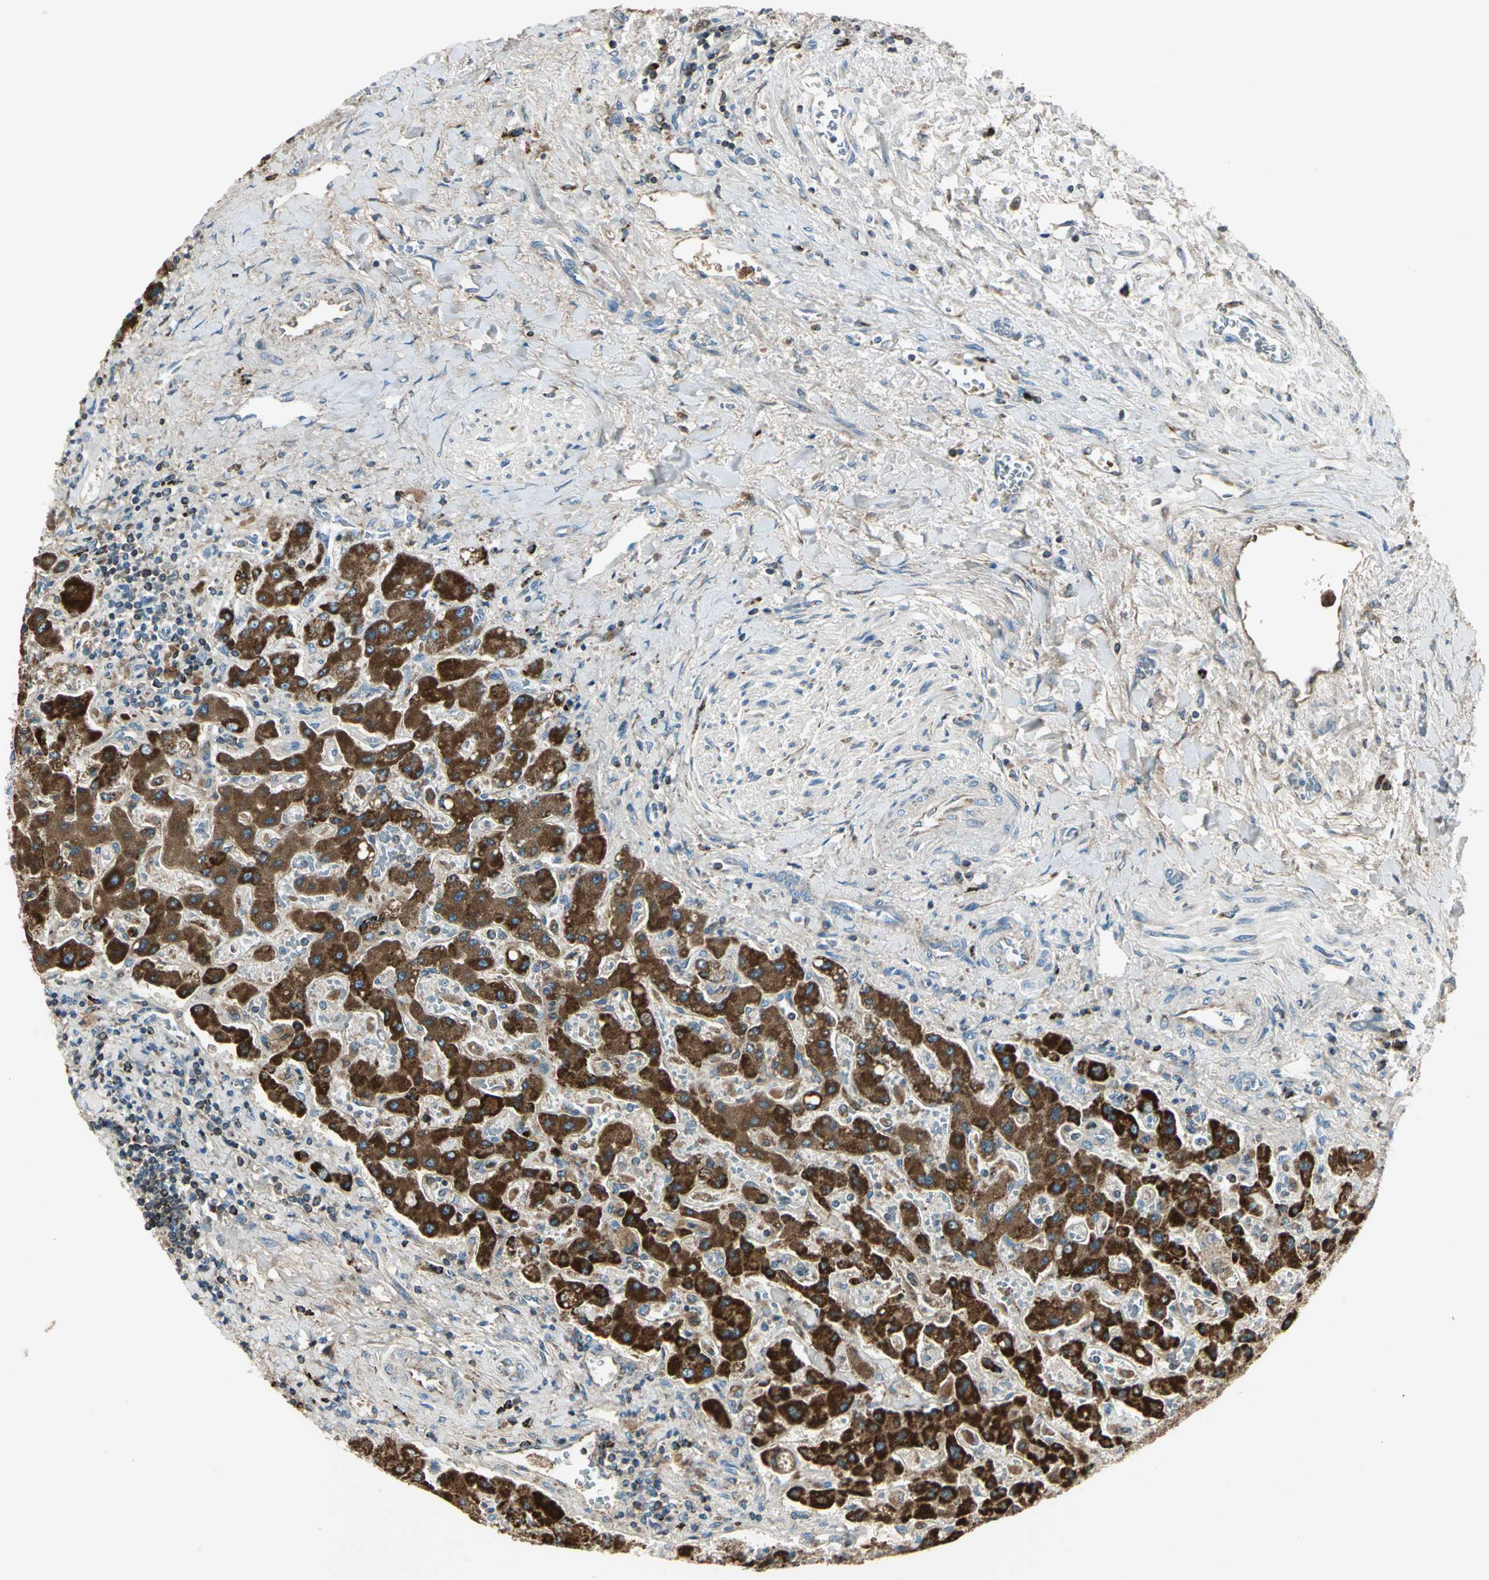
{"staining": {"intensity": "strong", "quantity": ">75%", "location": "cytoplasmic/membranous"}, "tissue": "liver cancer", "cell_type": "Tumor cells", "image_type": "cancer", "snomed": [{"axis": "morphology", "description": "Cholangiocarcinoma"}, {"axis": "topography", "description": "Liver"}], "caption": "Brown immunohistochemical staining in liver cholangiocarcinoma exhibits strong cytoplasmic/membranous expression in about >75% of tumor cells.", "gene": "ACADM", "patient": {"sex": "male", "age": 50}}